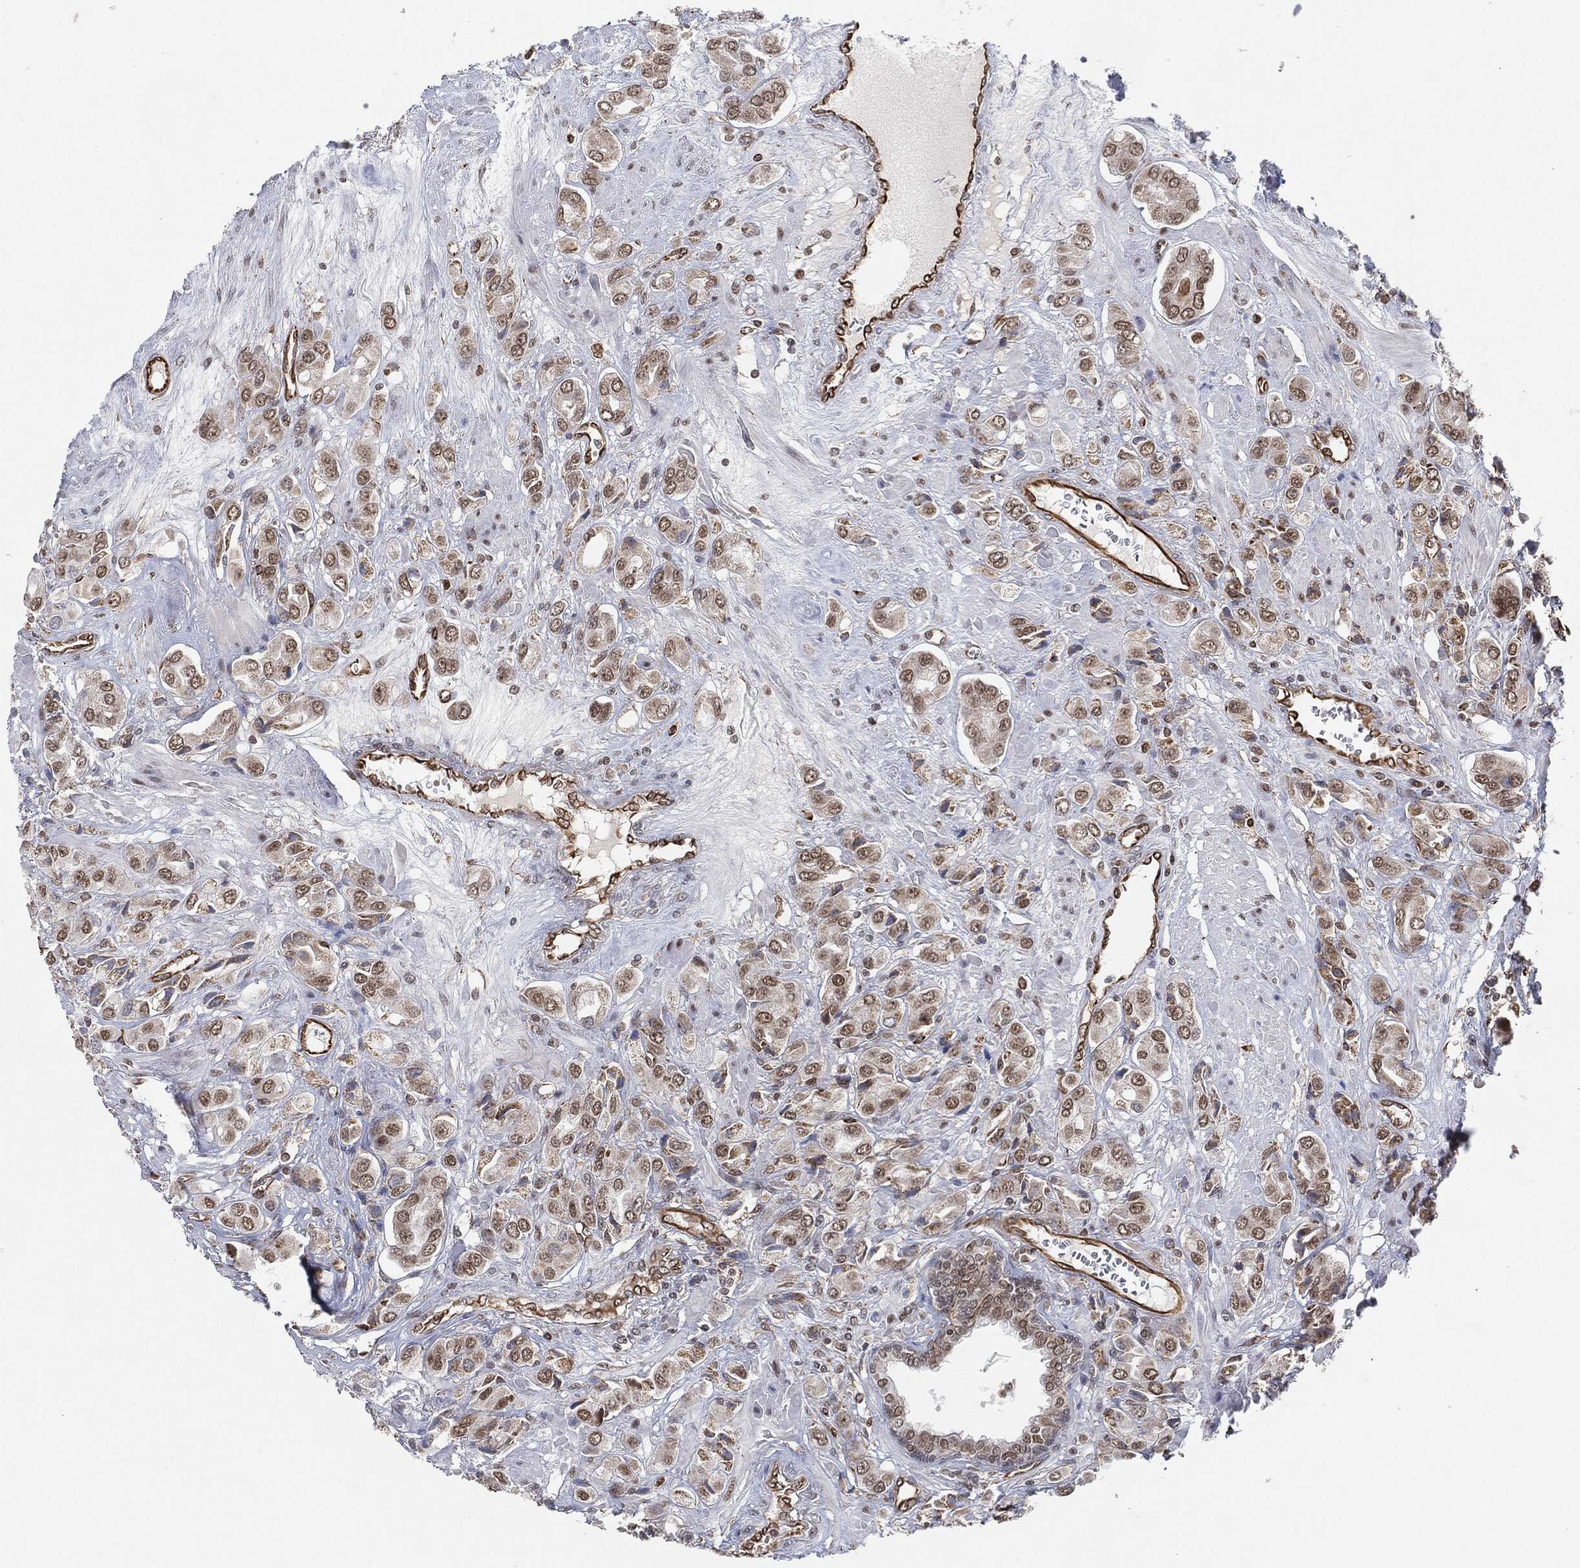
{"staining": {"intensity": "moderate", "quantity": "25%-75%", "location": "nuclear"}, "tissue": "prostate cancer", "cell_type": "Tumor cells", "image_type": "cancer", "snomed": [{"axis": "morphology", "description": "Adenocarcinoma, NOS"}, {"axis": "topography", "description": "Prostate and seminal vesicle, NOS"}, {"axis": "topography", "description": "Prostate"}], "caption": "Prostate adenocarcinoma stained with a brown dye reveals moderate nuclear positive positivity in approximately 25%-75% of tumor cells.", "gene": "TP53RK", "patient": {"sex": "male", "age": 69}}